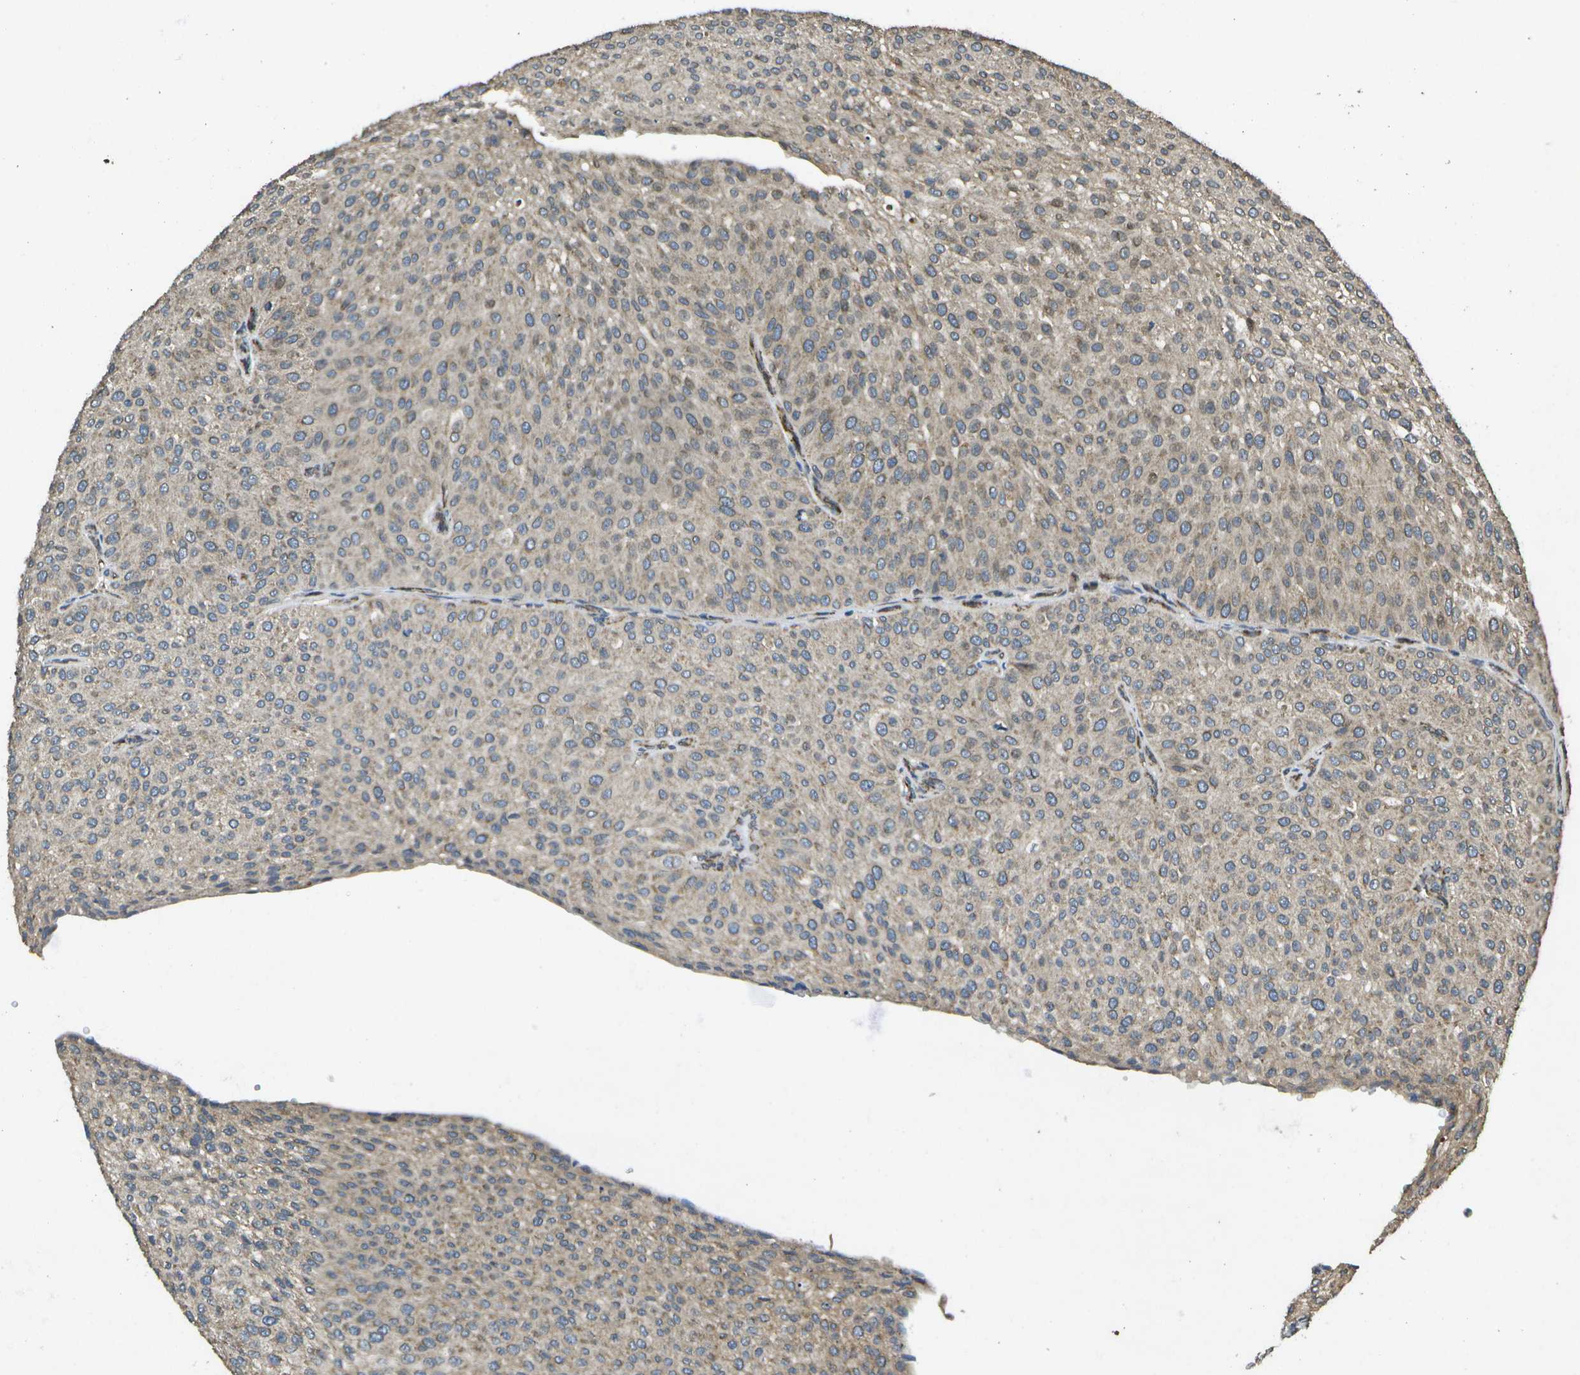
{"staining": {"intensity": "weak", "quantity": ">75%", "location": "cytoplasmic/membranous"}, "tissue": "urothelial cancer", "cell_type": "Tumor cells", "image_type": "cancer", "snomed": [{"axis": "morphology", "description": "Urothelial carcinoma, Low grade"}, {"axis": "topography", "description": "Smooth muscle"}, {"axis": "topography", "description": "Urinary bladder"}], "caption": "A low amount of weak cytoplasmic/membranous positivity is seen in approximately >75% of tumor cells in low-grade urothelial carcinoma tissue.", "gene": "HFE", "patient": {"sex": "male", "age": 60}}